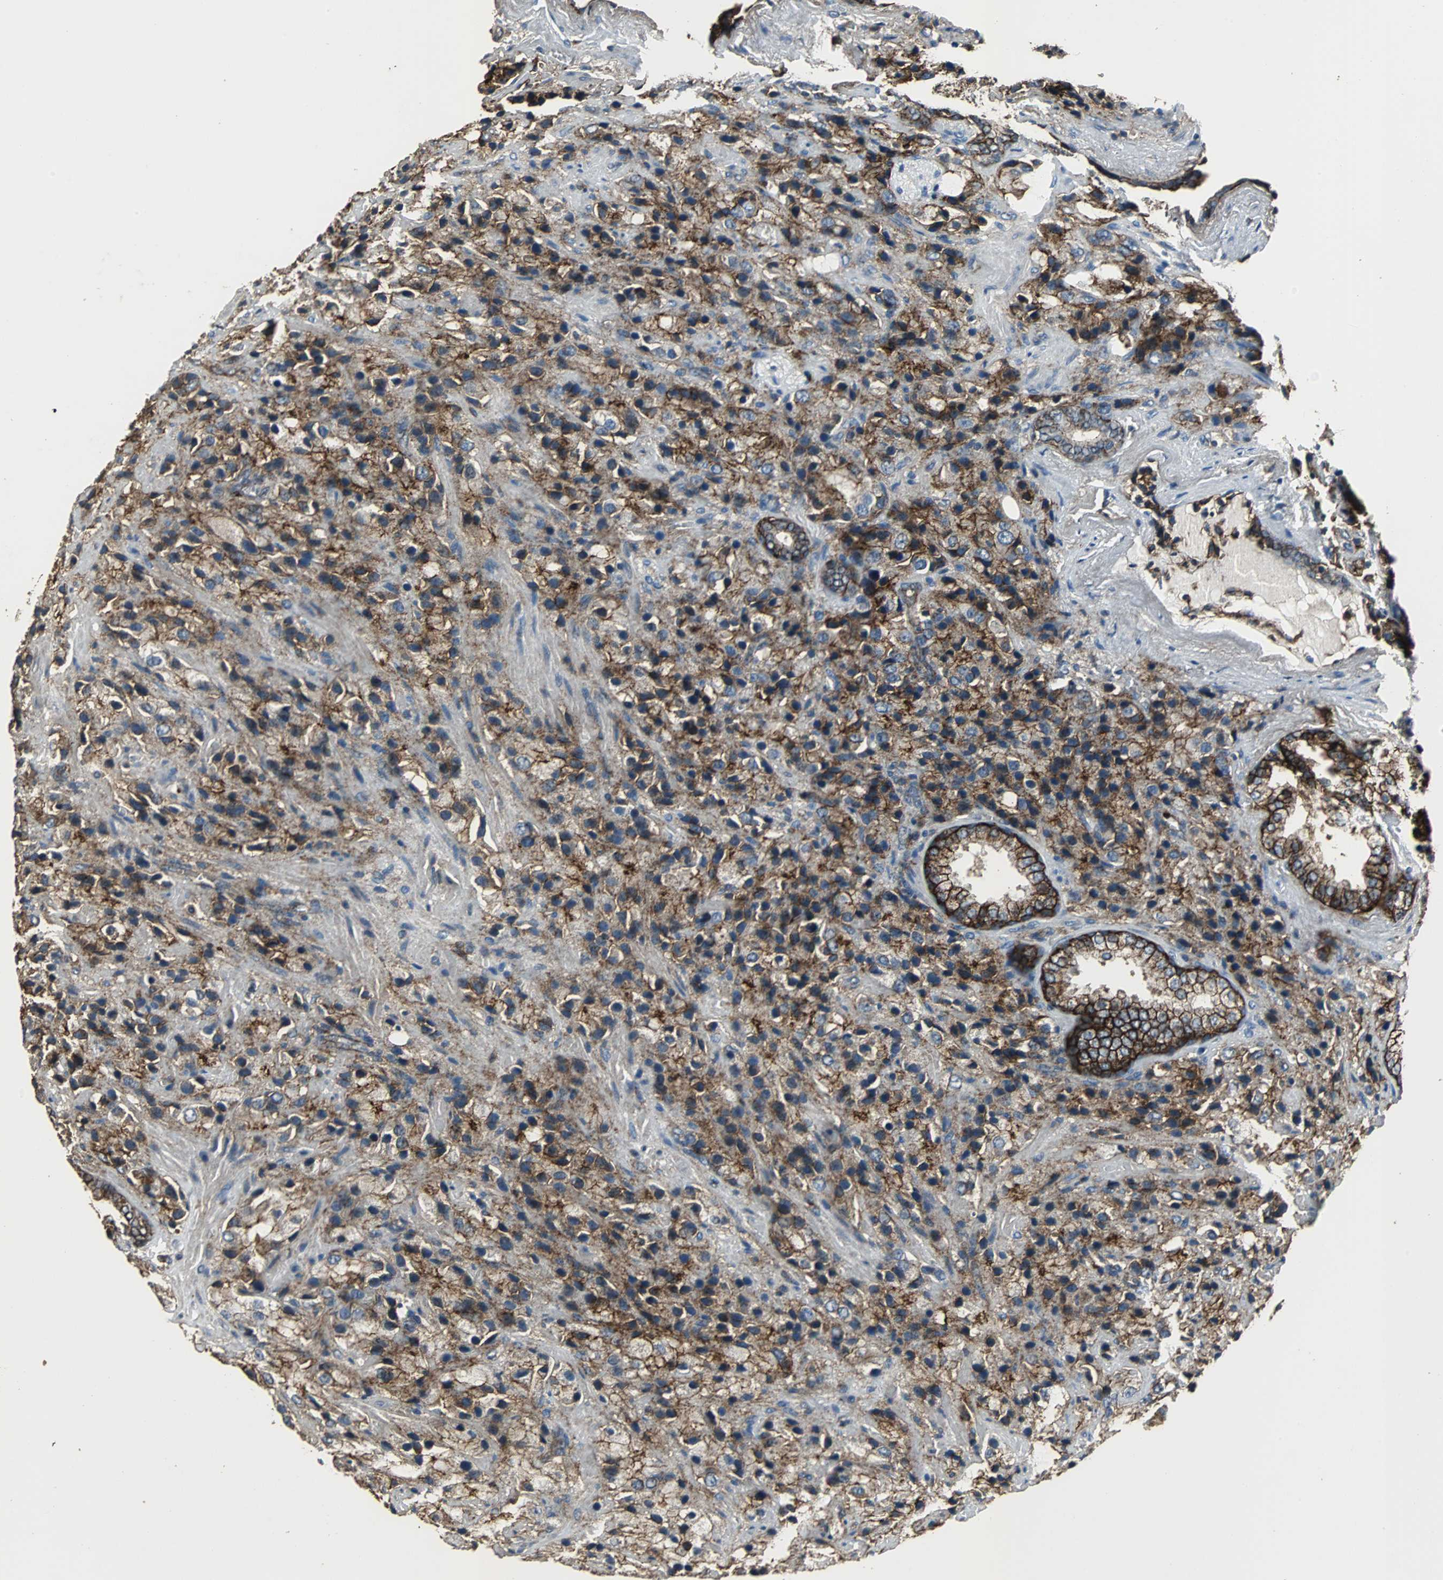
{"staining": {"intensity": "moderate", "quantity": ">75%", "location": "cytoplasmic/membranous"}, "tissue": "prostate cancer", "cell_type": "Tumor cells", "image_type": "cancer", "snomed": [{"axis": "morphology", "description": "Adenocarcinoma, High grade"}, {"axis": "topography", "description": "Prostate"}], "caption": "High-power microscopy captured an immunohistochemistry photomicrograph of prostate adenocarcinoma (high-grade), revealing moderate cytoplasmic/membranous positivity in about >75% of tumor cells. (DAB (3,3'-diaminobenzidine) IHC with brightfield microscopy, high magnification).", "gene": "F11R", "patient": {"sex": "male", "age": 70}}